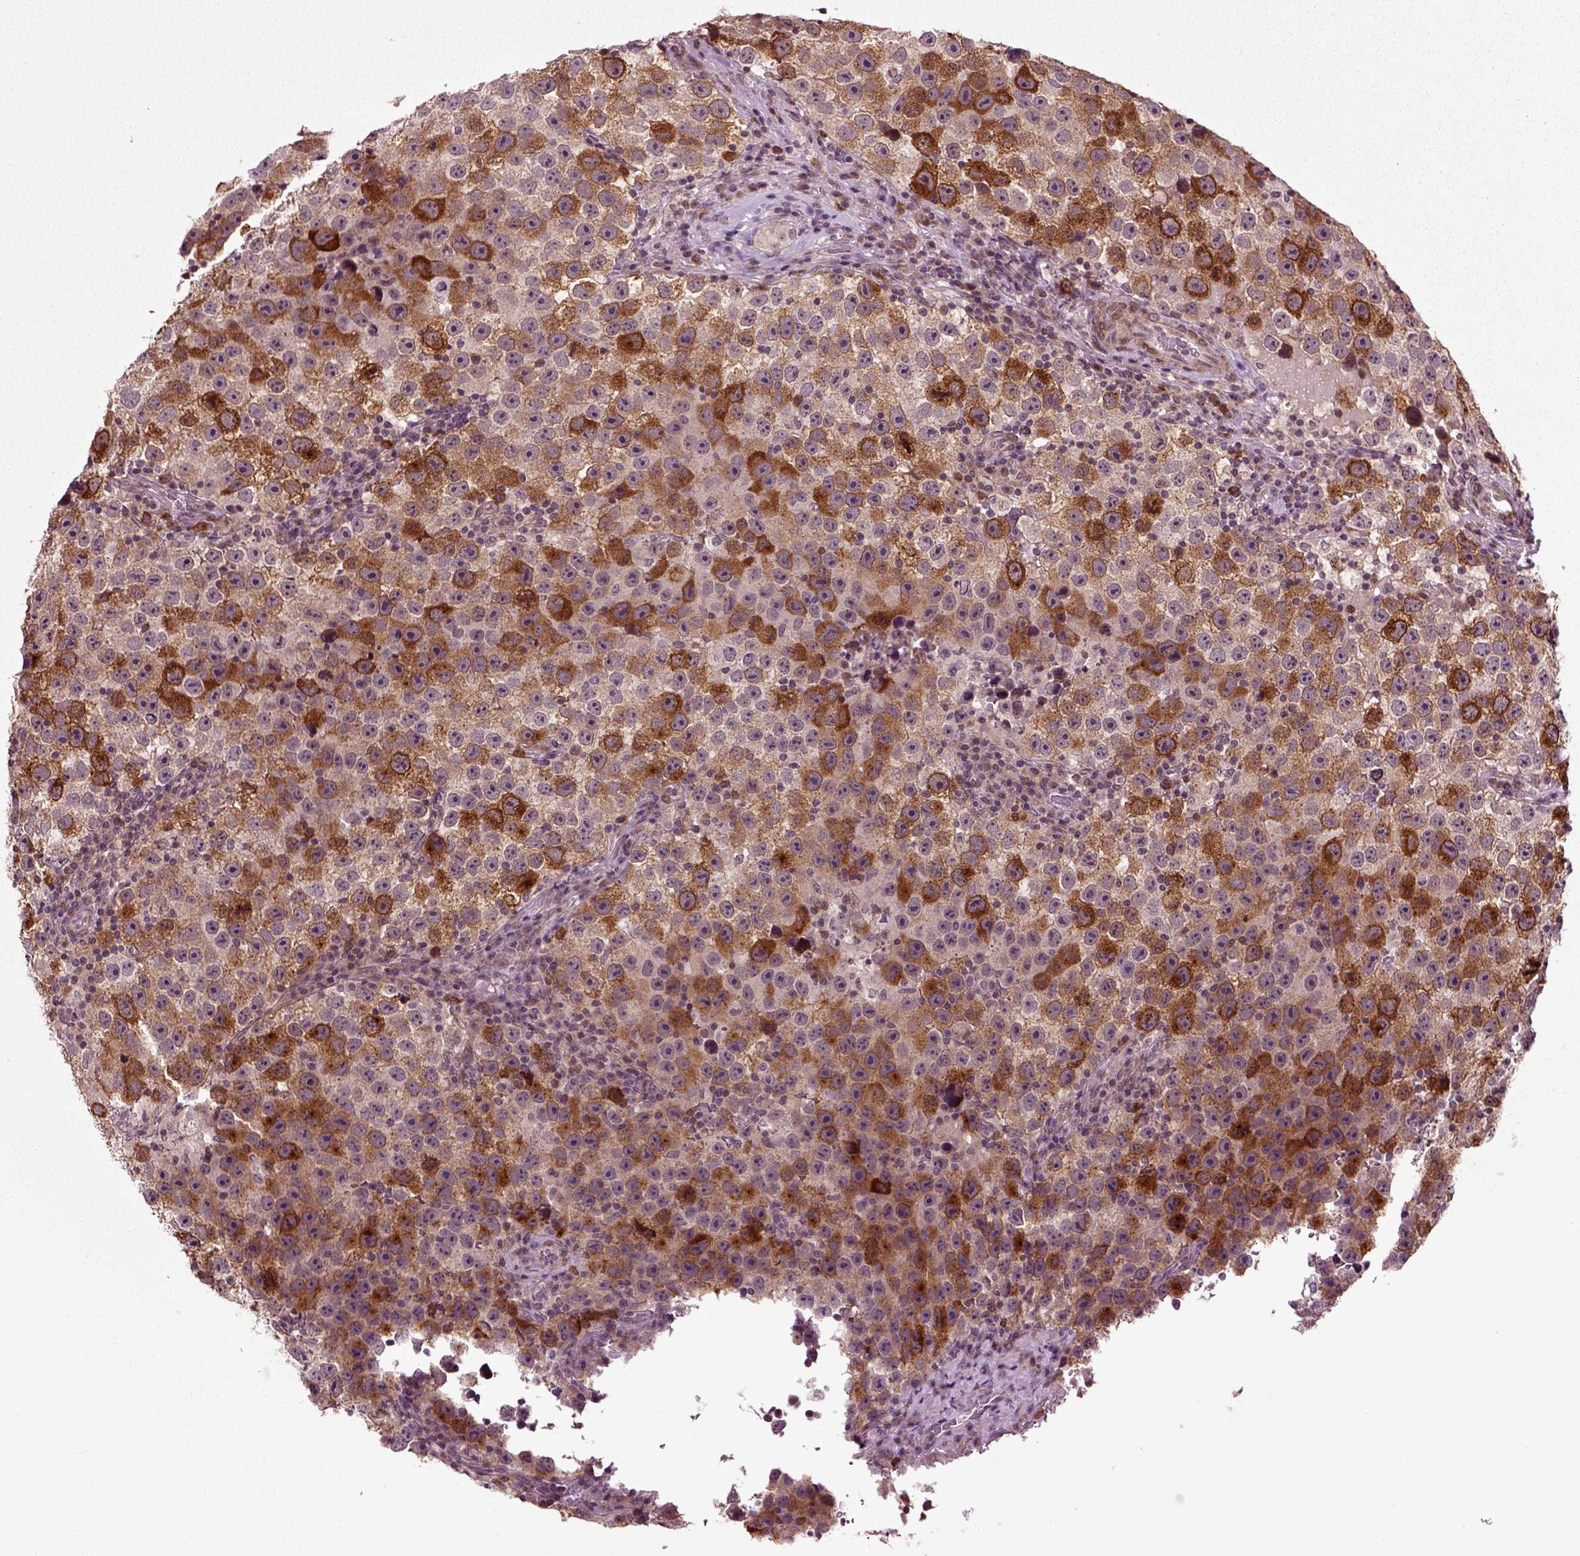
{"staining": {"intensity": "strong", "quantity": "25%-75%", "location": "cytoplasmic/membranous"}, "tissue": "testis cancer", "cell_type": "Tumor cells", "image_type": "cancer", "snomed": [{"axis": "morphology", "description": "Normal tissue, NOS"}, {"axis": "morphology", "description": "Seminoma, NOS"}, {"axis": "topography", "description": "Testis"}], "caption": "Immunohistochemistry (IHC) micrograph of neoplastic tissue: testis cancer (seminoma) stained using IHC reveals high levels of strong protein expression localized specifically in the cytoplasmic/membranous of tumor cells, appearing as a cytoplasmic/membranous brown color.", "gene": "KNSTRN", "patient": {"sex": "male", "age": 31}}